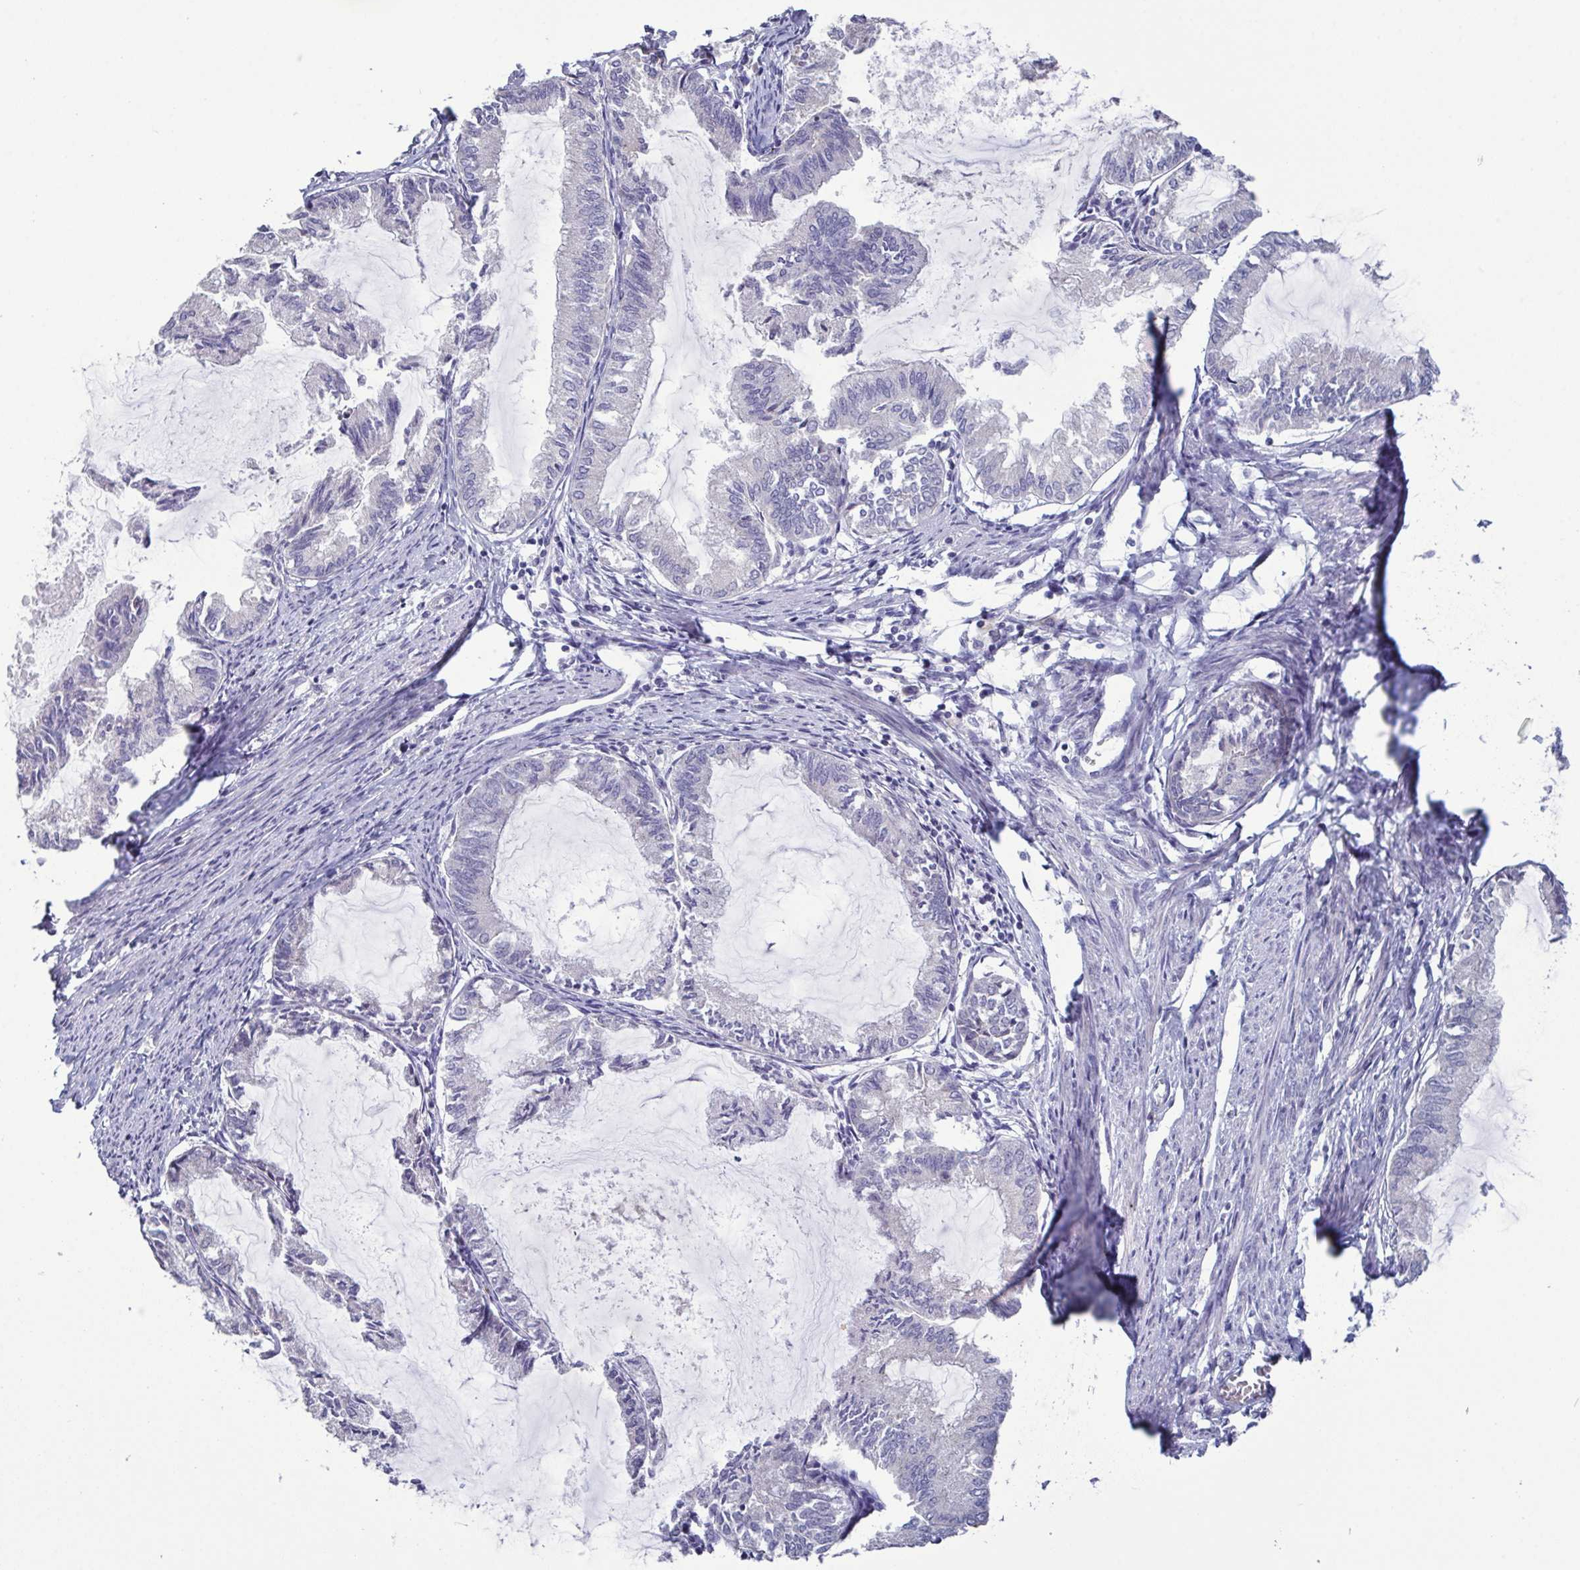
{"staining": {"intensity": "negative", "quantity": "none", "location": "none"}, "tissue": "endometrial cancer", "cell_type": "Tumor cells", "image_type": "cancer", "snomed": [{"axis": "morphology", "description": "Adenocarcinoma, NOS"}, {"axis": "topography", "description": "Endometrium"}], "caption": "The micrograph exhibits no staining of tumor cells in endometrial adenocarcinoma.", "gene": "GLDC", "patient": {"sex": "female", "age": 86}}